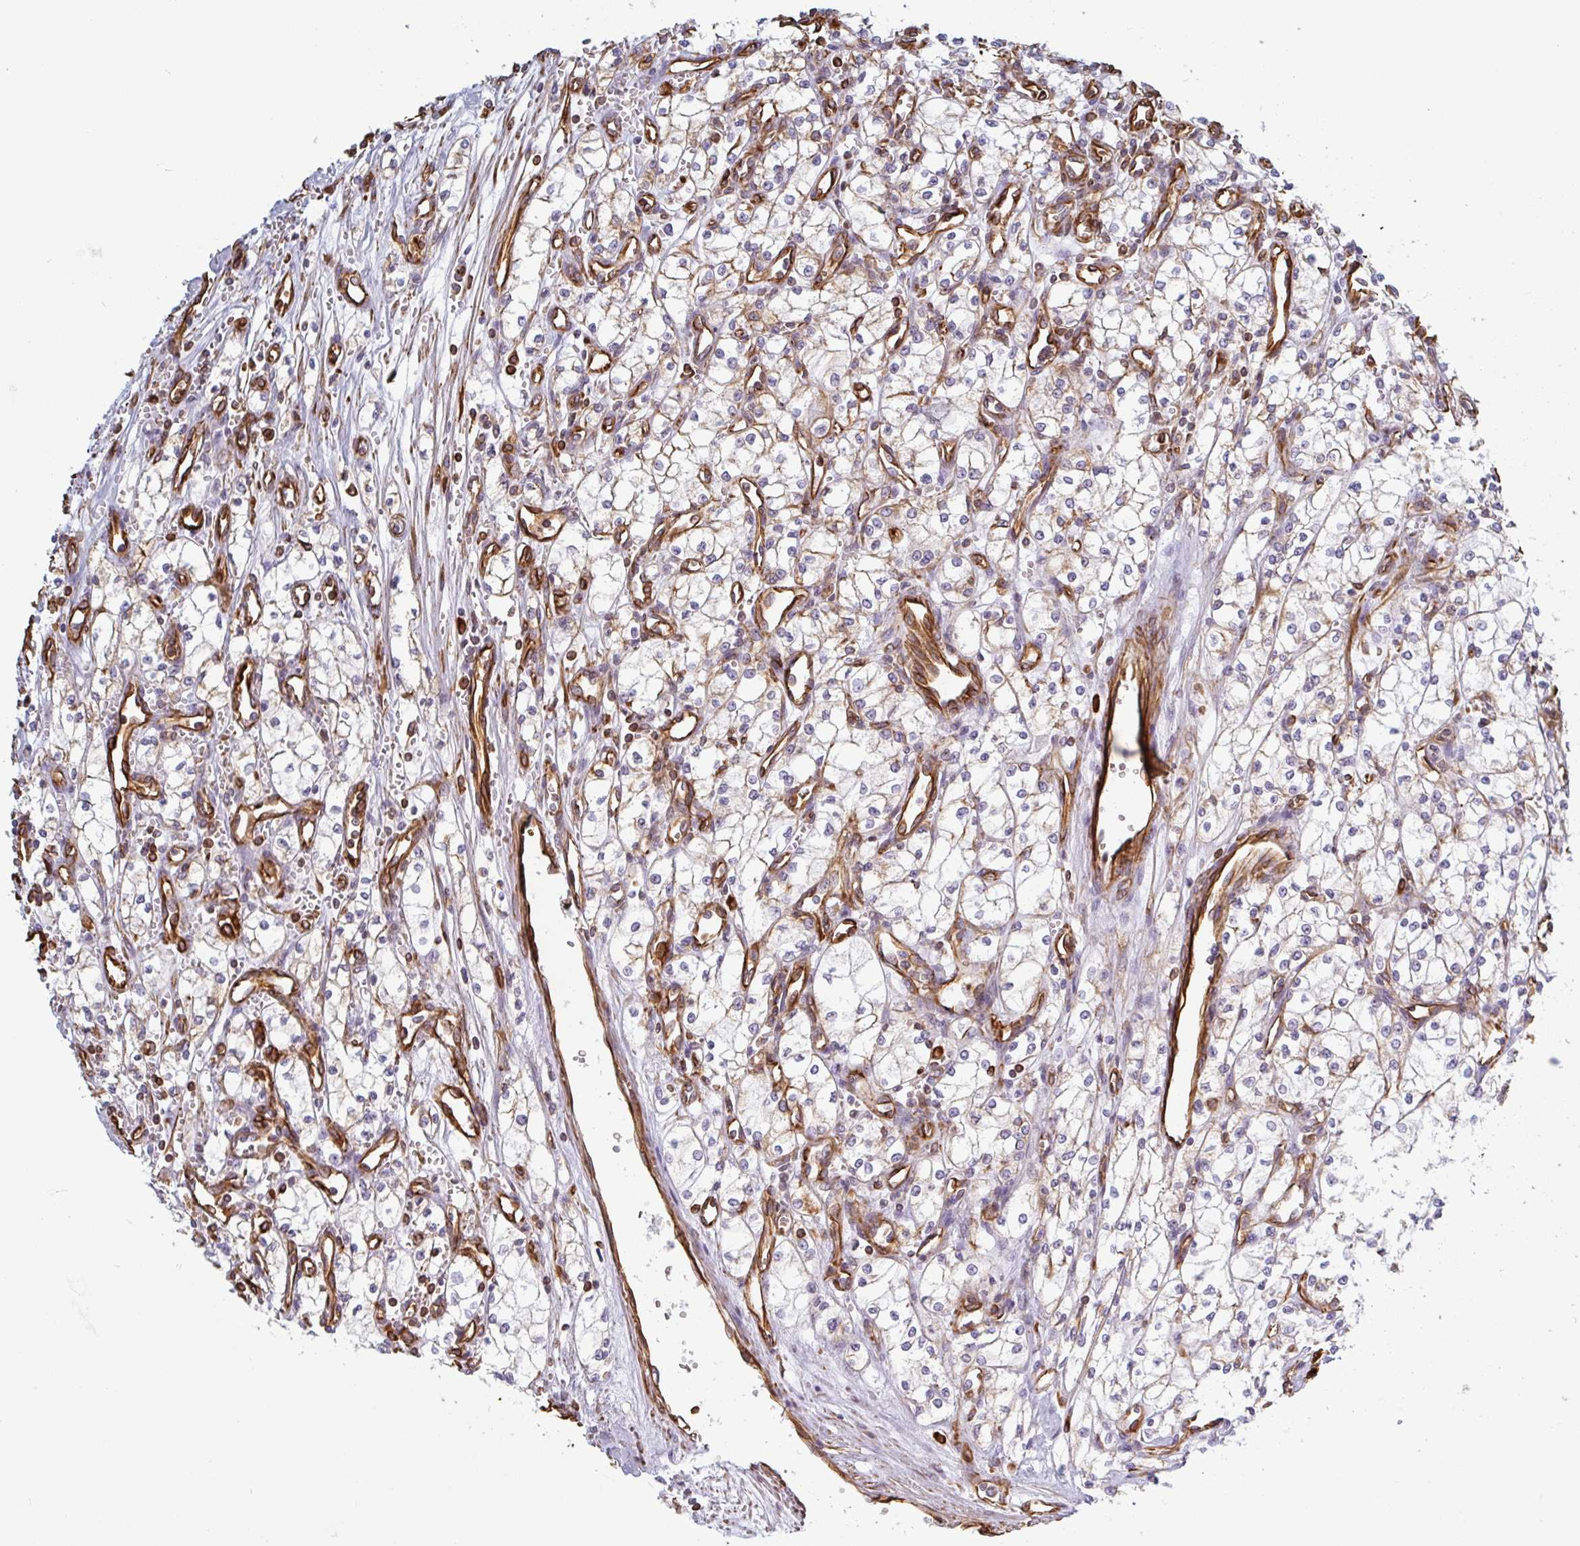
{"staining": {"intensity": "negative", "quantity": "none", "location": "none"}, "tissue": "renal cancer", "cell_type": "Tumor cells", "image_type": "cancer", "snomed": [{"axis": "morphology", "description": "Adenocarcinoma, NOS"}, {"axis": "topography", "description": "Kidney"}], "caption": "The immunohistochemistry (IHC) photomicrograph has no significant expression in tumor cells of renal adenocarcinoma tissue. (DAB (3,3'-diaminobenzidine) immunohistochemistry visualized using brightfield microscopy, high magnification).", "gene": "PPFIA1", "patient": {"sex": "male", "age": 59}}